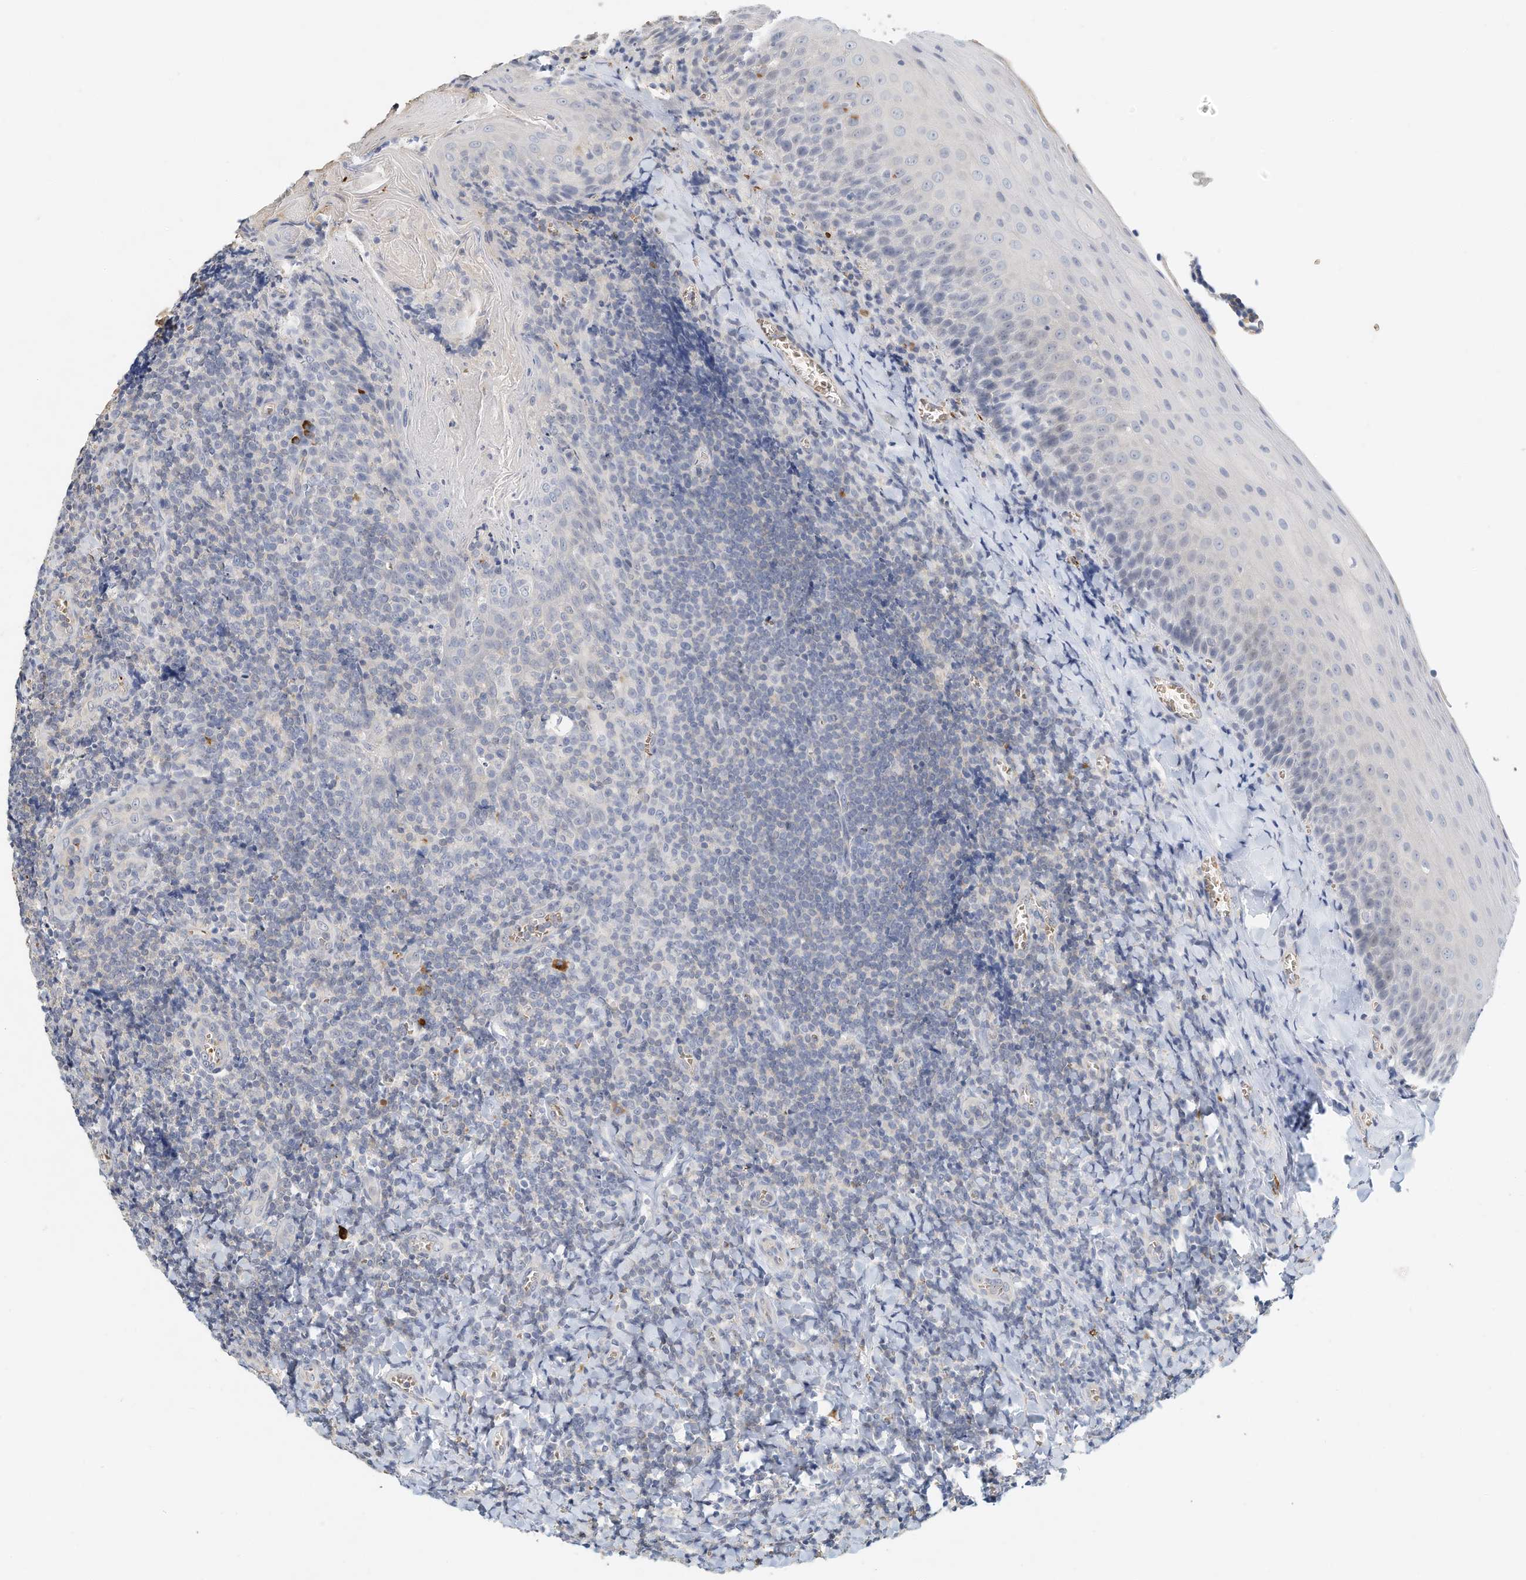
{"staining": {"intensity": "negative", "quantity": "none", "location": "none"}, "tissue": "tonsil", "cell_type": "Germinal center cells", "image_type": "normal", "snomed": [{"axis": "morphology", "description": "Normal tissue, NOS"}, {"axis": "topography", "description": "Tonsil"}], "caption": "This is an immunohistochemistry (IHC) image of normal human tonsil. There is no positivity in germinal center cells.", "gene": "RCAN3", "patient": {"sex": "male", "age": 27}}